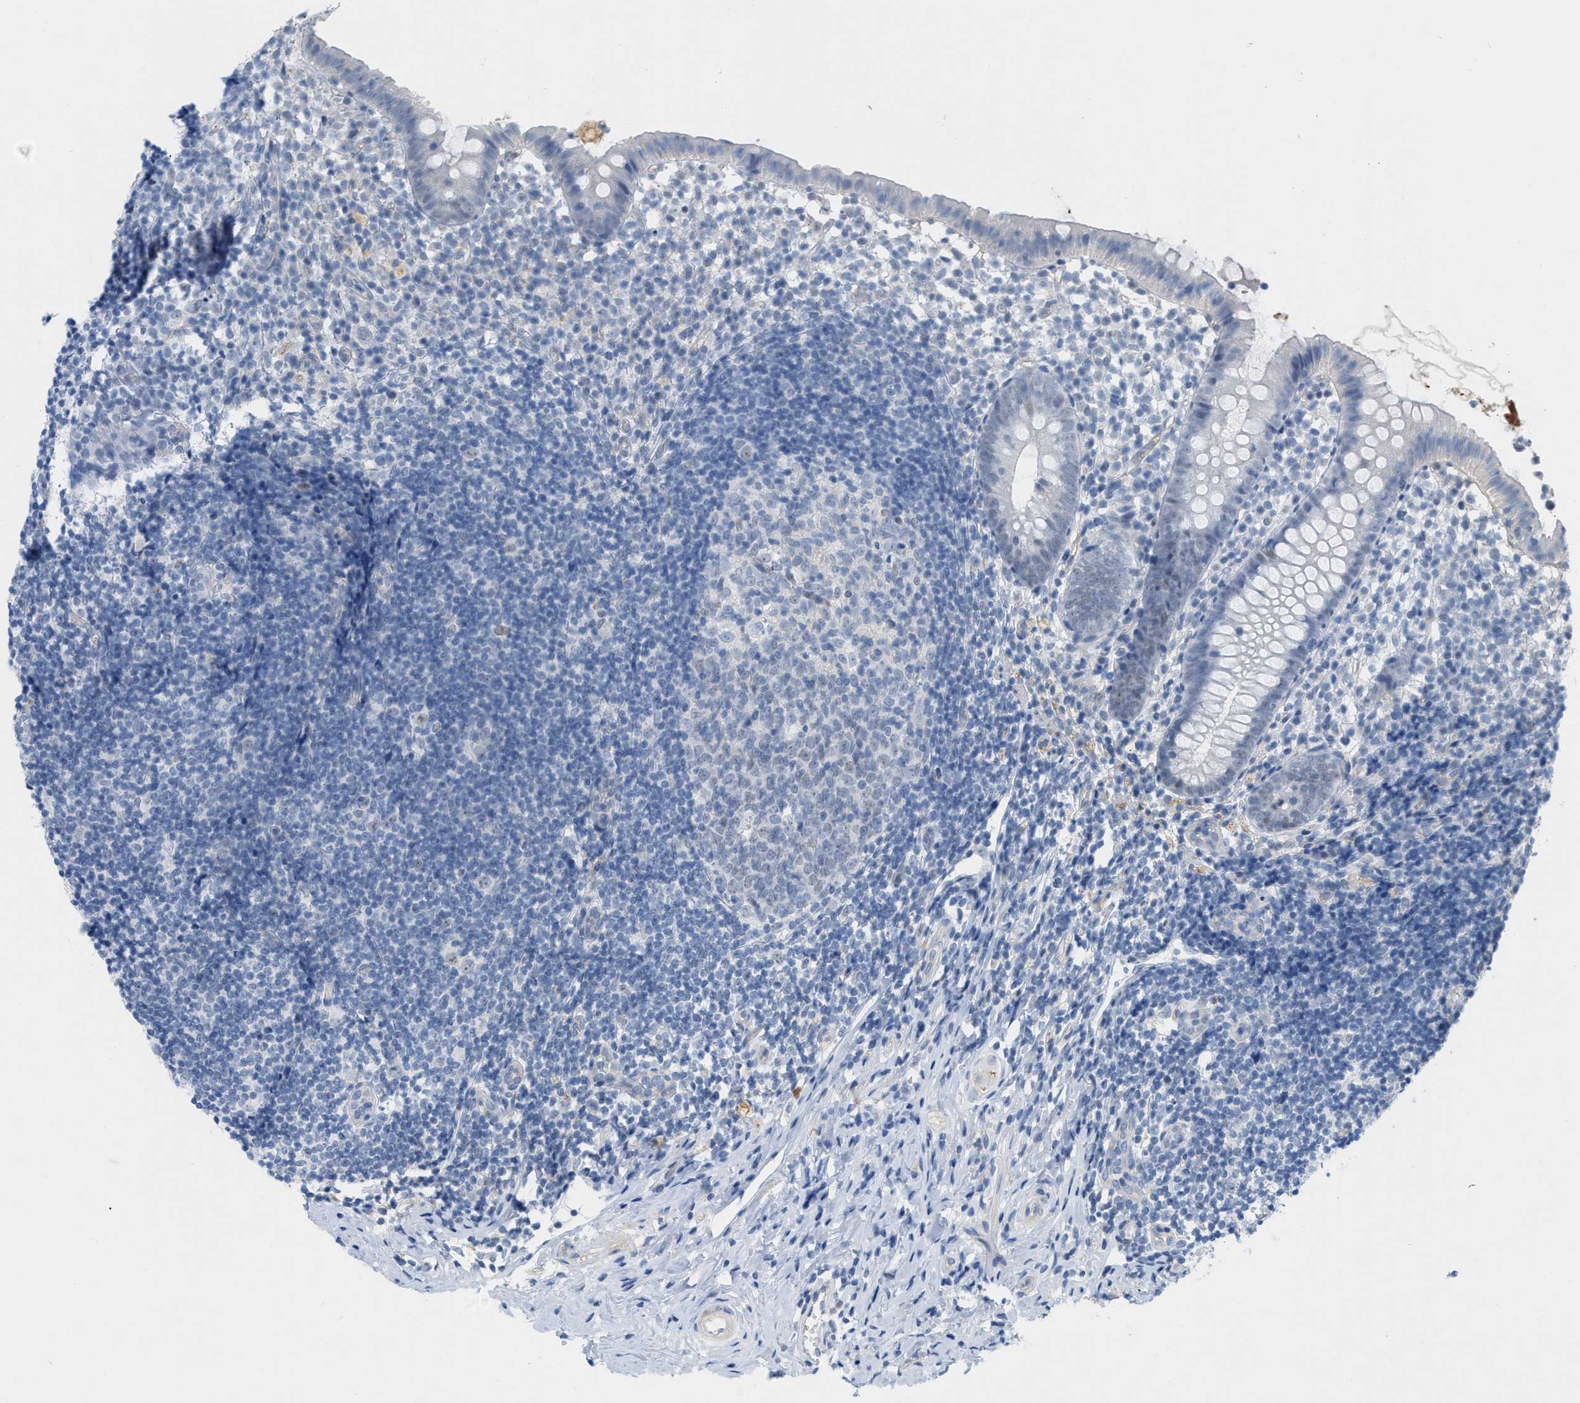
{"staining": {"intensity": "negative", "quantity": "none", "location": "none"}, "tissue": "appendix", "cell_type": "Glandular cells", "image_type": "normal", "snomed": [{"axis": "morphology", "description": "Normal tissue, NOS"}, {"axis": "topography", "description": "Appendix"}], "caption": "Immunohistochemistry (IHC) histopathology image of normal appendix: appendix stained with DAB (3,3'-diaminobenzidine) demonstrates no significant protein positivity in glandular cells. Brightfield microscopy of immunohistochemistry stained with DAB (3,3'-diaminobenzidine) (brown) and hematoxylin (blue), captured at high magnification.", "gene": "HLTF", "patient": {"sex": "female", "age": 20}}